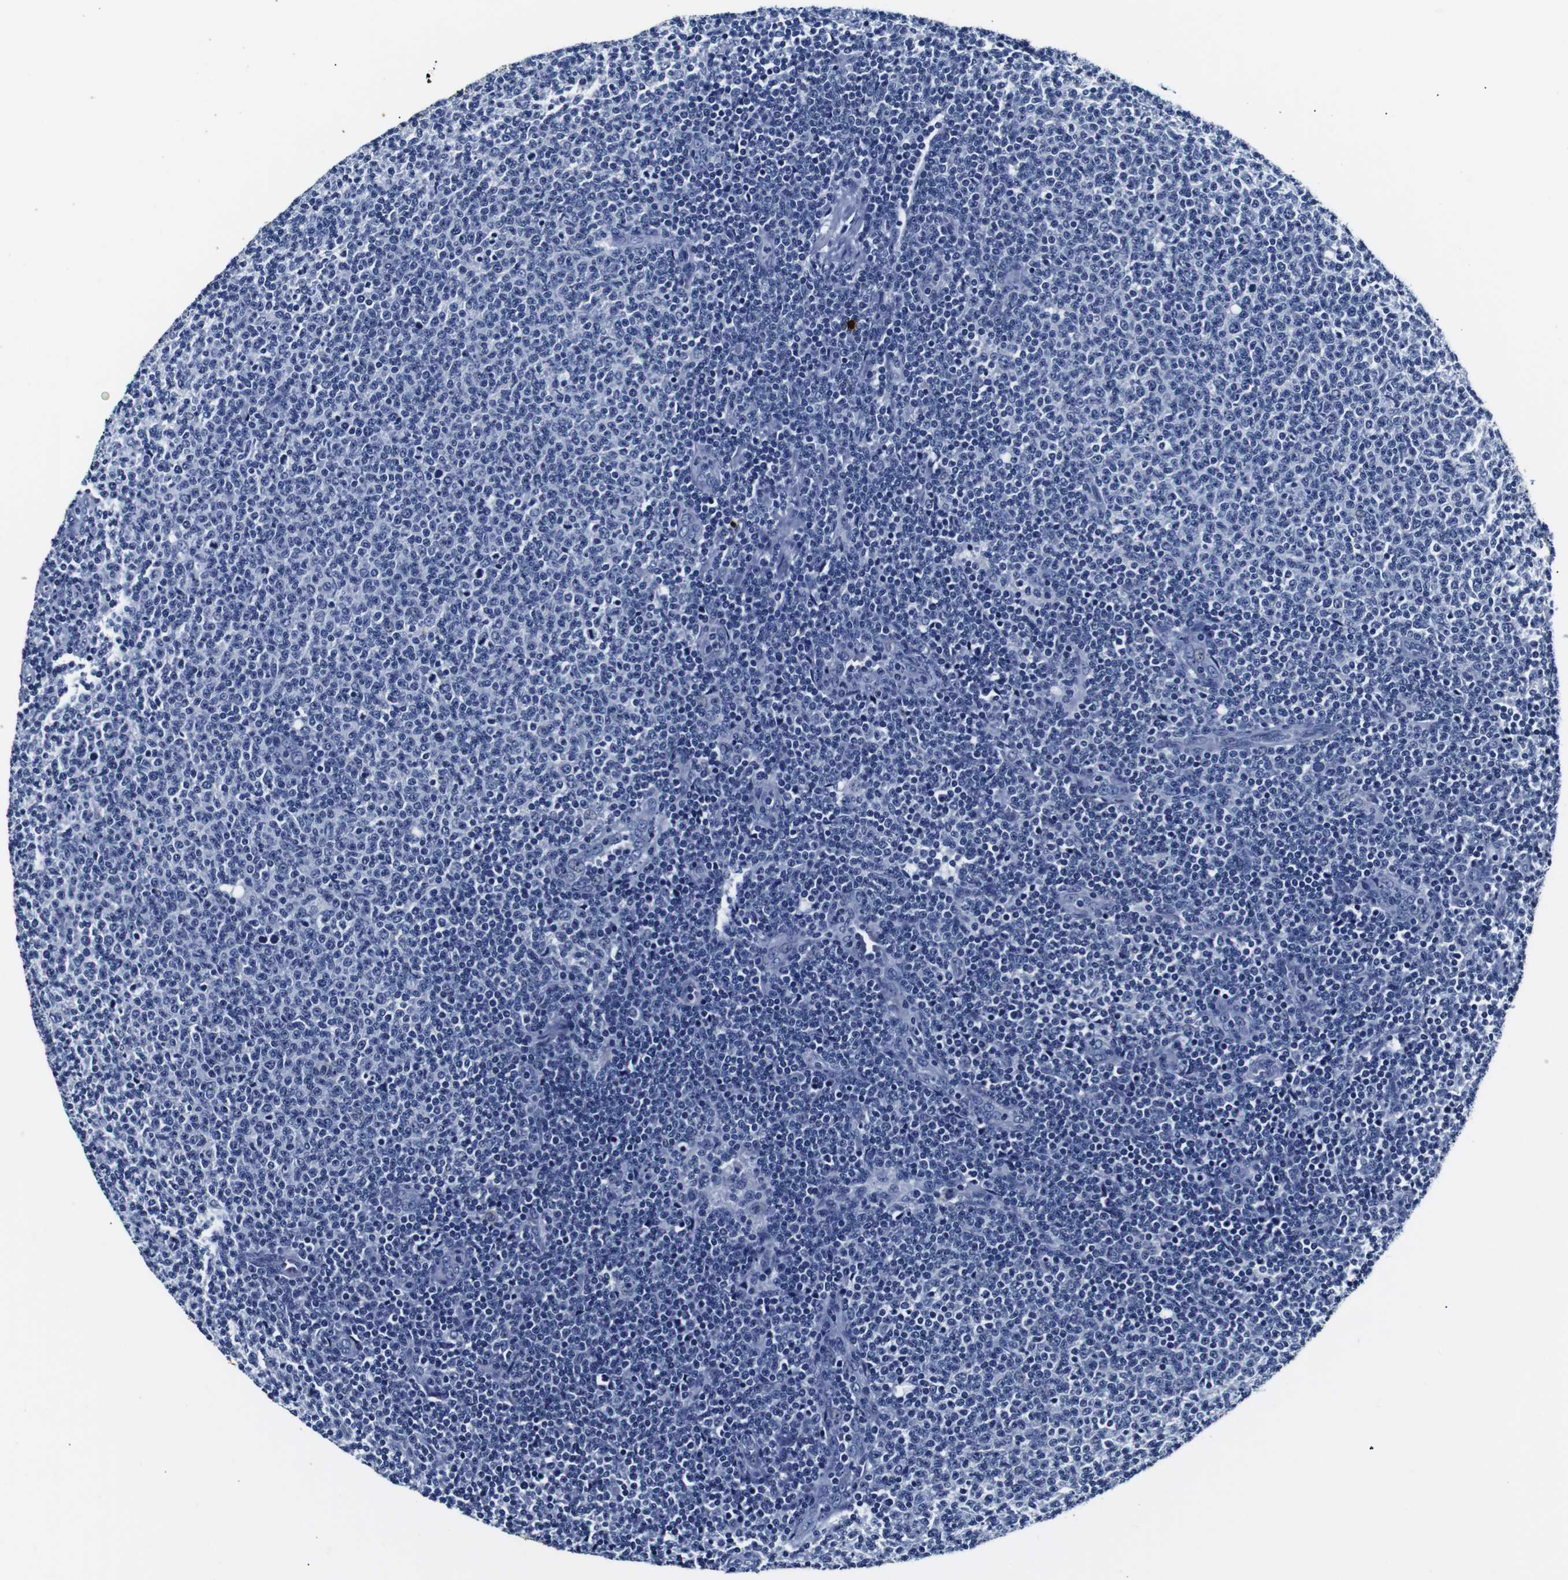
{"staining": {"intensity": "negative", "quantity": "none", "location": "none"}, "tissue": "lymphoma", "cell_type": "Tumor cells", "image_type": "cancer", "snomed": [{"axis": "morphology", "description": "Malignant lymphoma, non-Hodgkin's type, Low grade"}, {"axis": "topography", "description": "Lymph node"}], "caption": "Human lymphoma stained for a protein using IHC reveals no positivity in tumor cells.", "gene": "GAP43", "patient": {"sex": "male", "age": 66}}